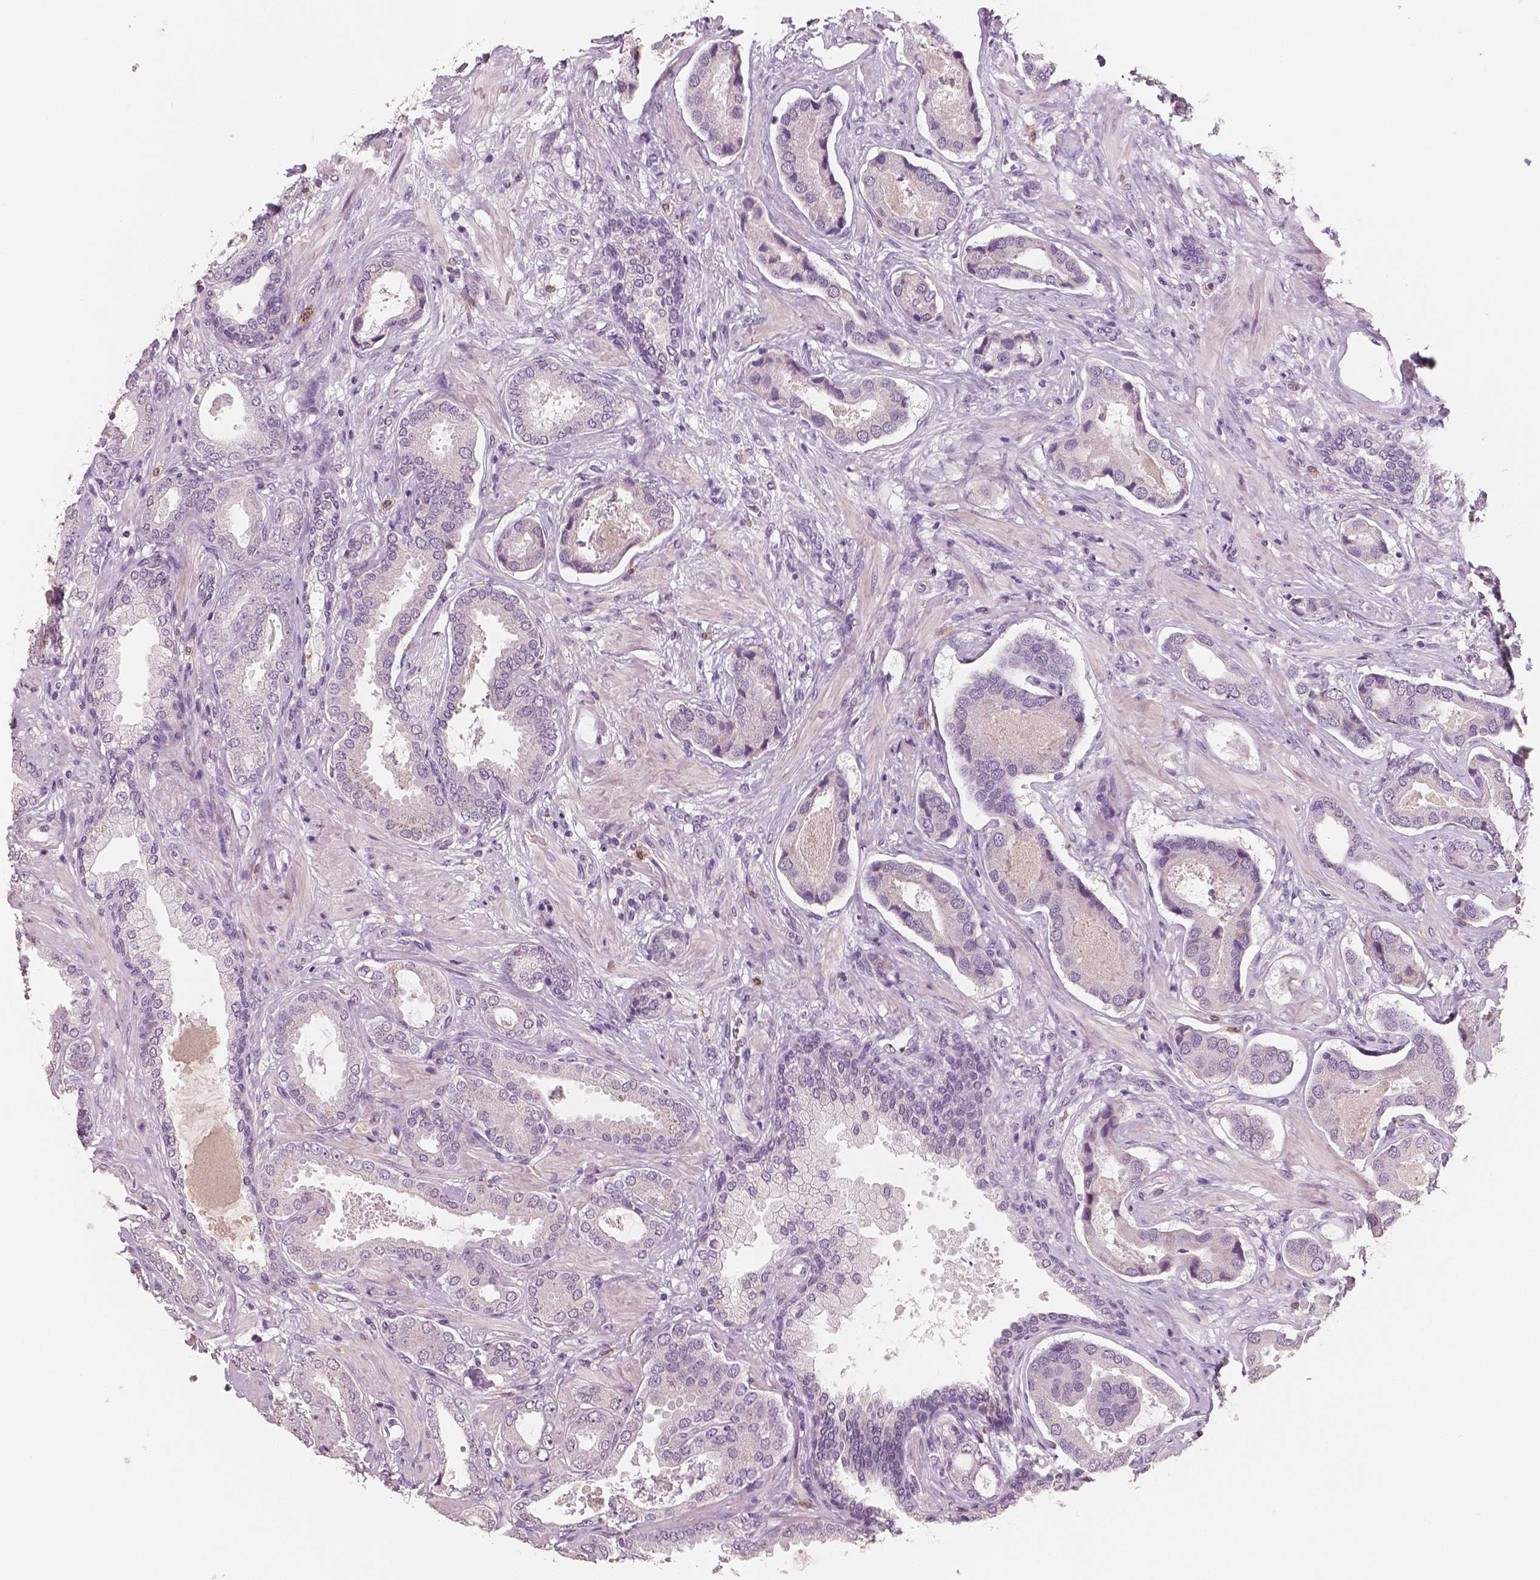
{"staining": {"intensity": "negative", "quantity": "none", "location": "none"}, "tissue": "prostate cancer", "cell_type": "Tumor cells", "image_type": "cancer", "snomed": [{"axis": "morphology", "description": "Adenocarcinoma, NOS"}, {"axis": "topography", "description": "Prostate"}], "caption": "Adenocarcinoma (prostate) stained for a protein using immunohistochemistry exhibits no positivity tumor cells.", "gene": "KIT", "patient": {"sex": "male", "age": 64}}